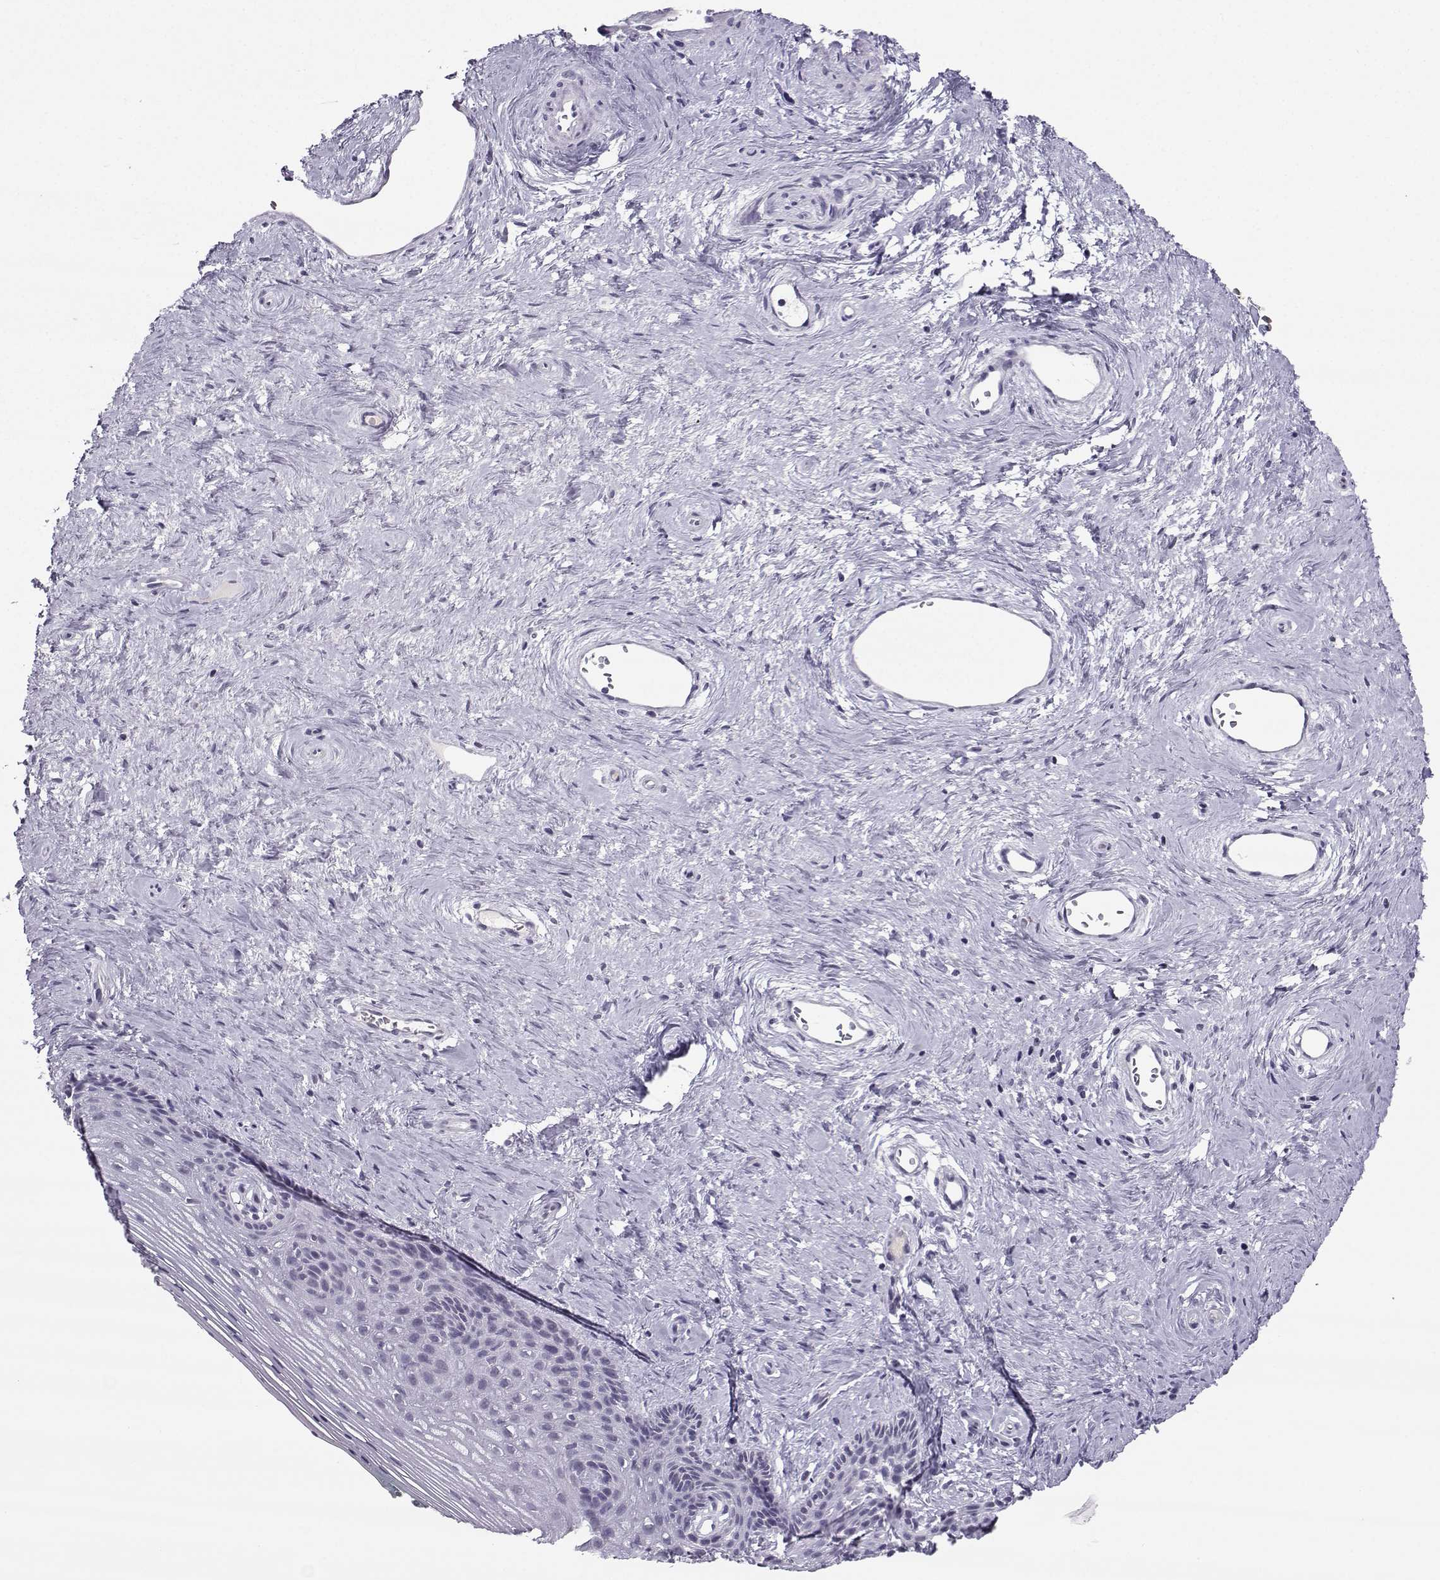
{"staining": {"intensity": "negative", "quantity": "none", "location": "none"}, "tissue": "vagina", "cell_type": "Squamous epithelial cells", "image_type": "normal", "snomed": [{"axis": "morphology", "description": "Normal tissue, NOS"}, {"axis": "topography", "description": "Vagina"}], "caption": "Immunohistochemistry (IHC) histopathology image of normal vagina: human vagina stained with DAB displays no significant protein expression in squamous epithelial cells.", "gene": "LHX1", "patient": {"sex": "female", "age": 45}}